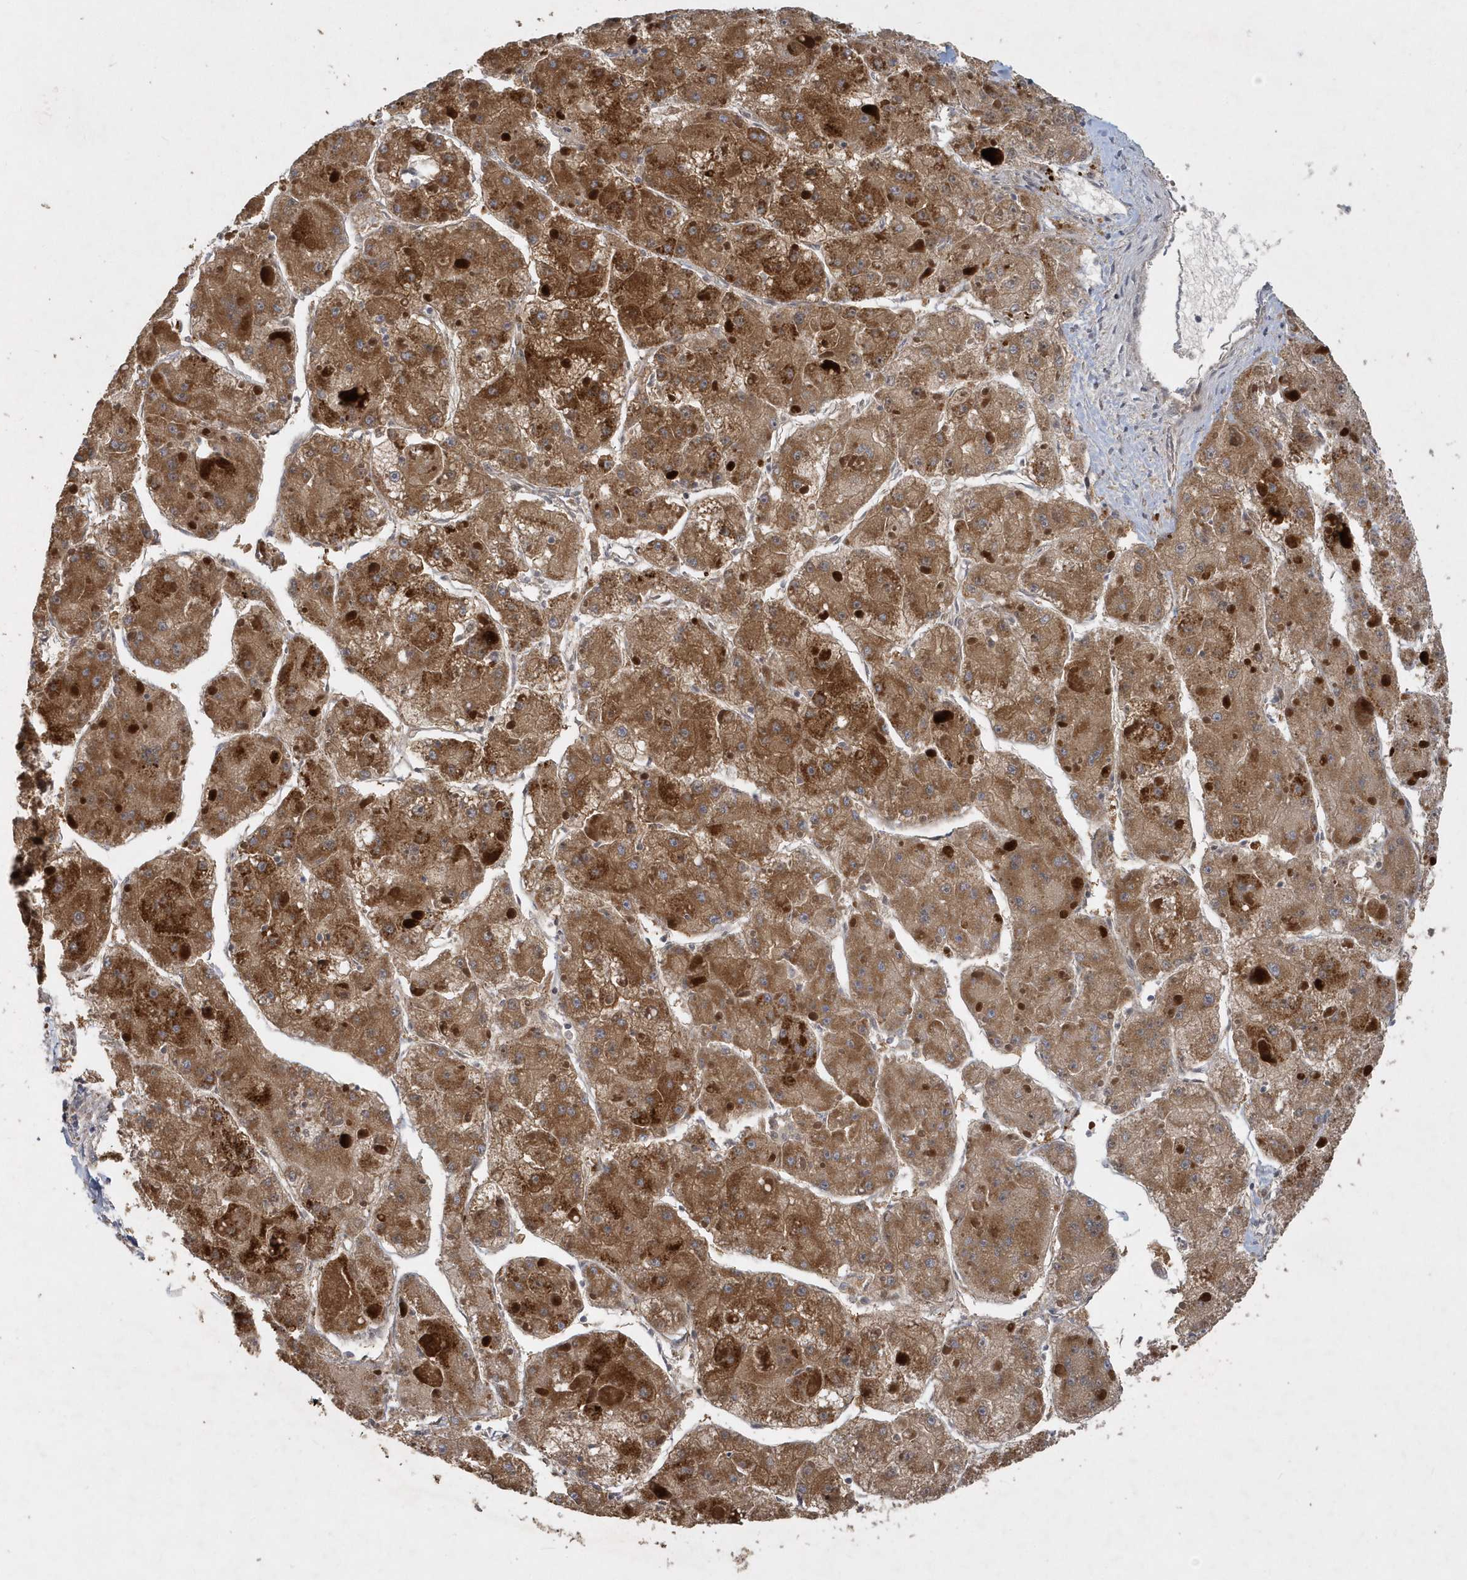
{"staining": {"intensity": "strong", "quantity": ">75%", "location": "cytoplasmic/membranous"}, "tissue": "liver cancer", "cell_type": "Tumor cells", "image_type": "cancer", "snomed": [{"axis": "morphology", "description": "Carcinoma, Hepatocellular, NOS"}, {"axis": "topography", "description": "Liver"}], "caption": "Immunohistochemistry (IHC) micrograph of neoplastic tissue: hepatocellular carcinoma (liver) stained using immunohistochemistry (IHC) shows high levels of strong protein expression localized specifically in the cytoplasmic/membranous of tumor cells, appearing as a cytoplasmic/membranous brown color.", "gene": "TRAIP", "patient": {"sex": "female", "age": 73}}